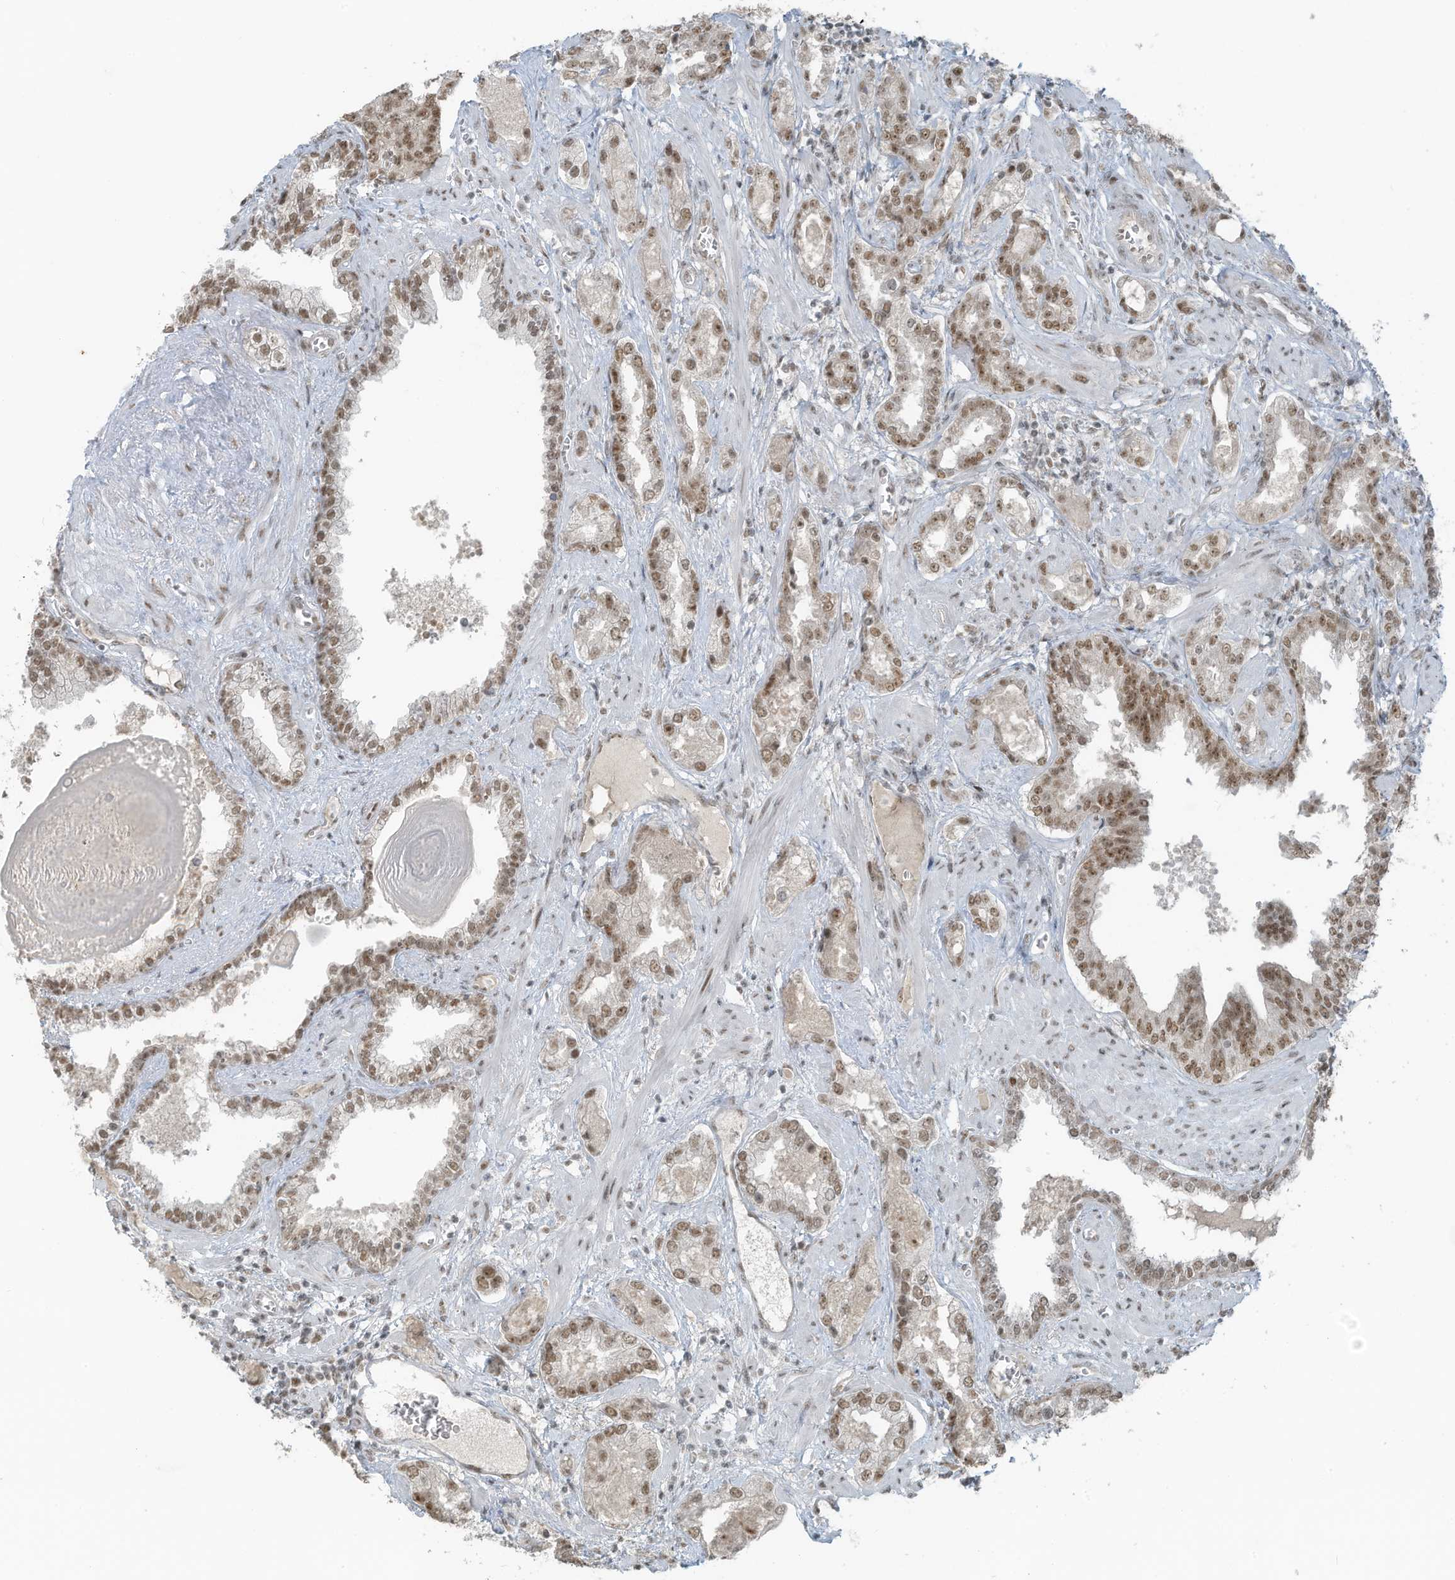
{"staining": {"intensity": "moderate", "quantity": ">75%", "location": "nuclear"}, "tissue": "prostate cancer", "cell_type": "Tumor cells", "image_type": "cancer", "snomed": [{"axis": "morphology", "description": "Adenocarcinoma, High grade"}, {"axis": "topography", "description": "Prostate and seminal vesicle, NOS"}], "caption": "The micrograph displays immunohistochemical staining of prostate cancer (adenocarcinoma (high-grade)). There is moderate nuclear expression is identified in approximately >75% of tumor cells.", "gene": "WRNIP1", "patient": {"sex": "male", "age": 67}}